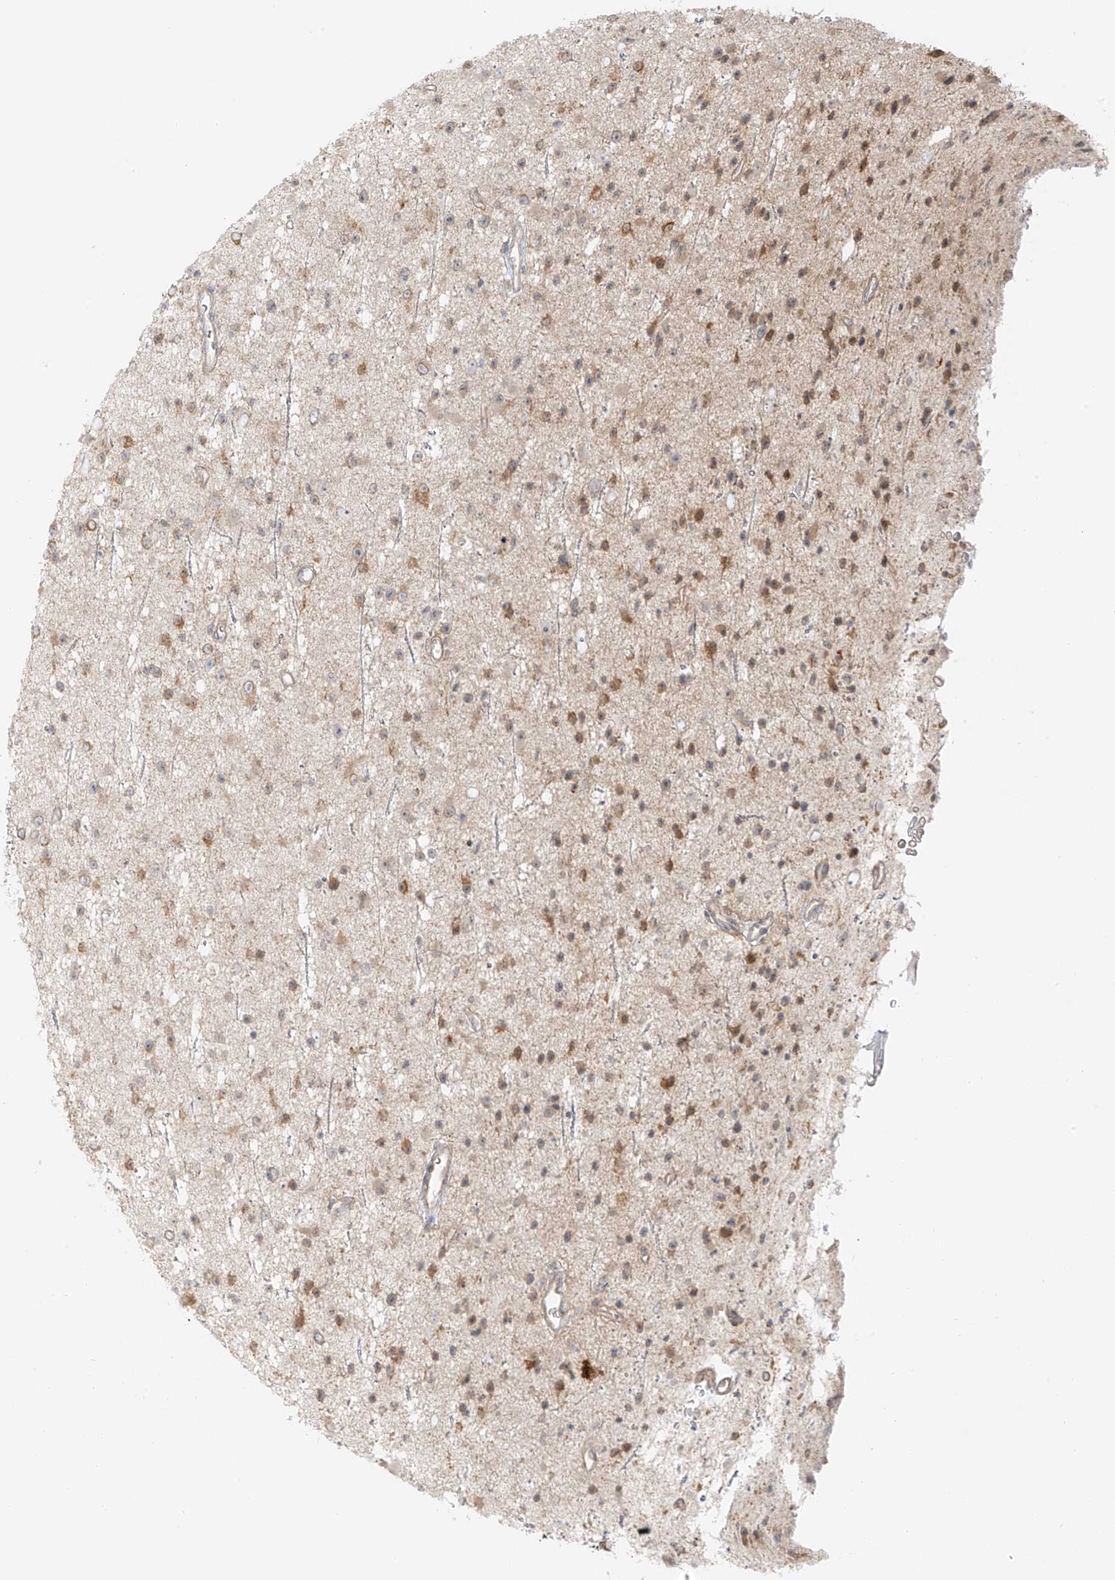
{"staining": {"intensity": "weak", "quantity": "25%-75%", "location": "cytoplasmic/membranous"}, "tissue": "glioma", "cell_type": "Tumor cells", "image_type": "cancer", "snomed": [{"axis": "morphology", "description": "Glioma, malignant, Low grade"}, {"axis": "topography", "description": "Cerebral cortex"}], "caption": "High-power microscopy captured an immunohistochemistry histopathology image of malignant glioma (low-grade), revealing weak cytoplasmic/membranous expression in approximately 25%-75% of tumor cells.", "gene": "MIPEP", "patient": {"sex": "female", "age": 39}}